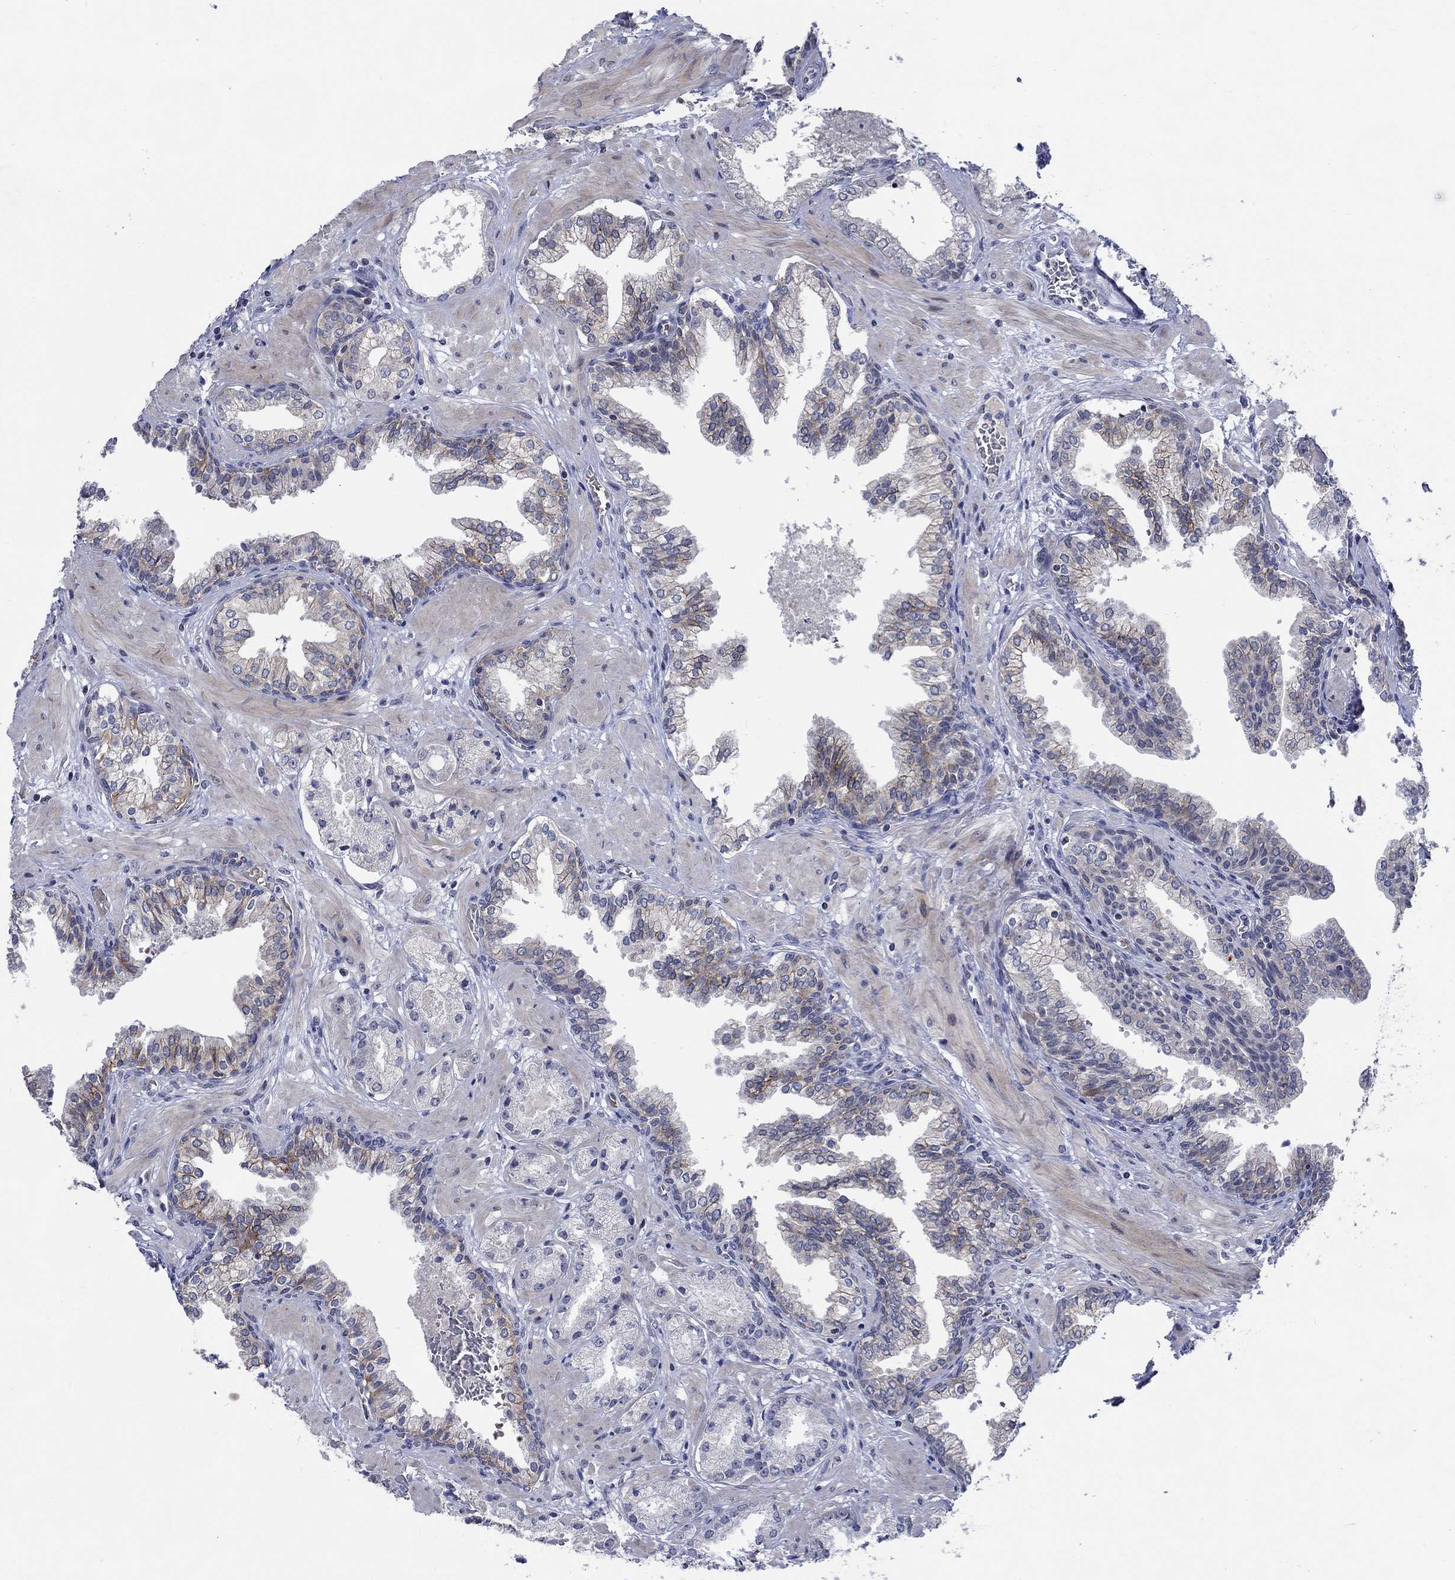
{"staining": {"intensity": "strong", "quantity": "<25%", "location": "cytoplasmic/membranous"}, "tissue": "prostate cancer", "cell_type": "Tumor cells", "image_type": "cancer", "snomed": [{"axis": "morphology", "description": "Adenocarcinoma, NOS"}, {"axis": "topography", "description": "Prostate and seminal vesicle, NOS"}, {"axis": "topography", "description": "Prostate"}], "caption": "Strong cytoplasmic/membranous expression is seen in approximately <25% of tumor cells in prostate cancer. Ihc stains the protein of interest in brown and the nuclei are stained blue.", "gene": "WASF1", "patient": {"sex": "male", "age": 44}}